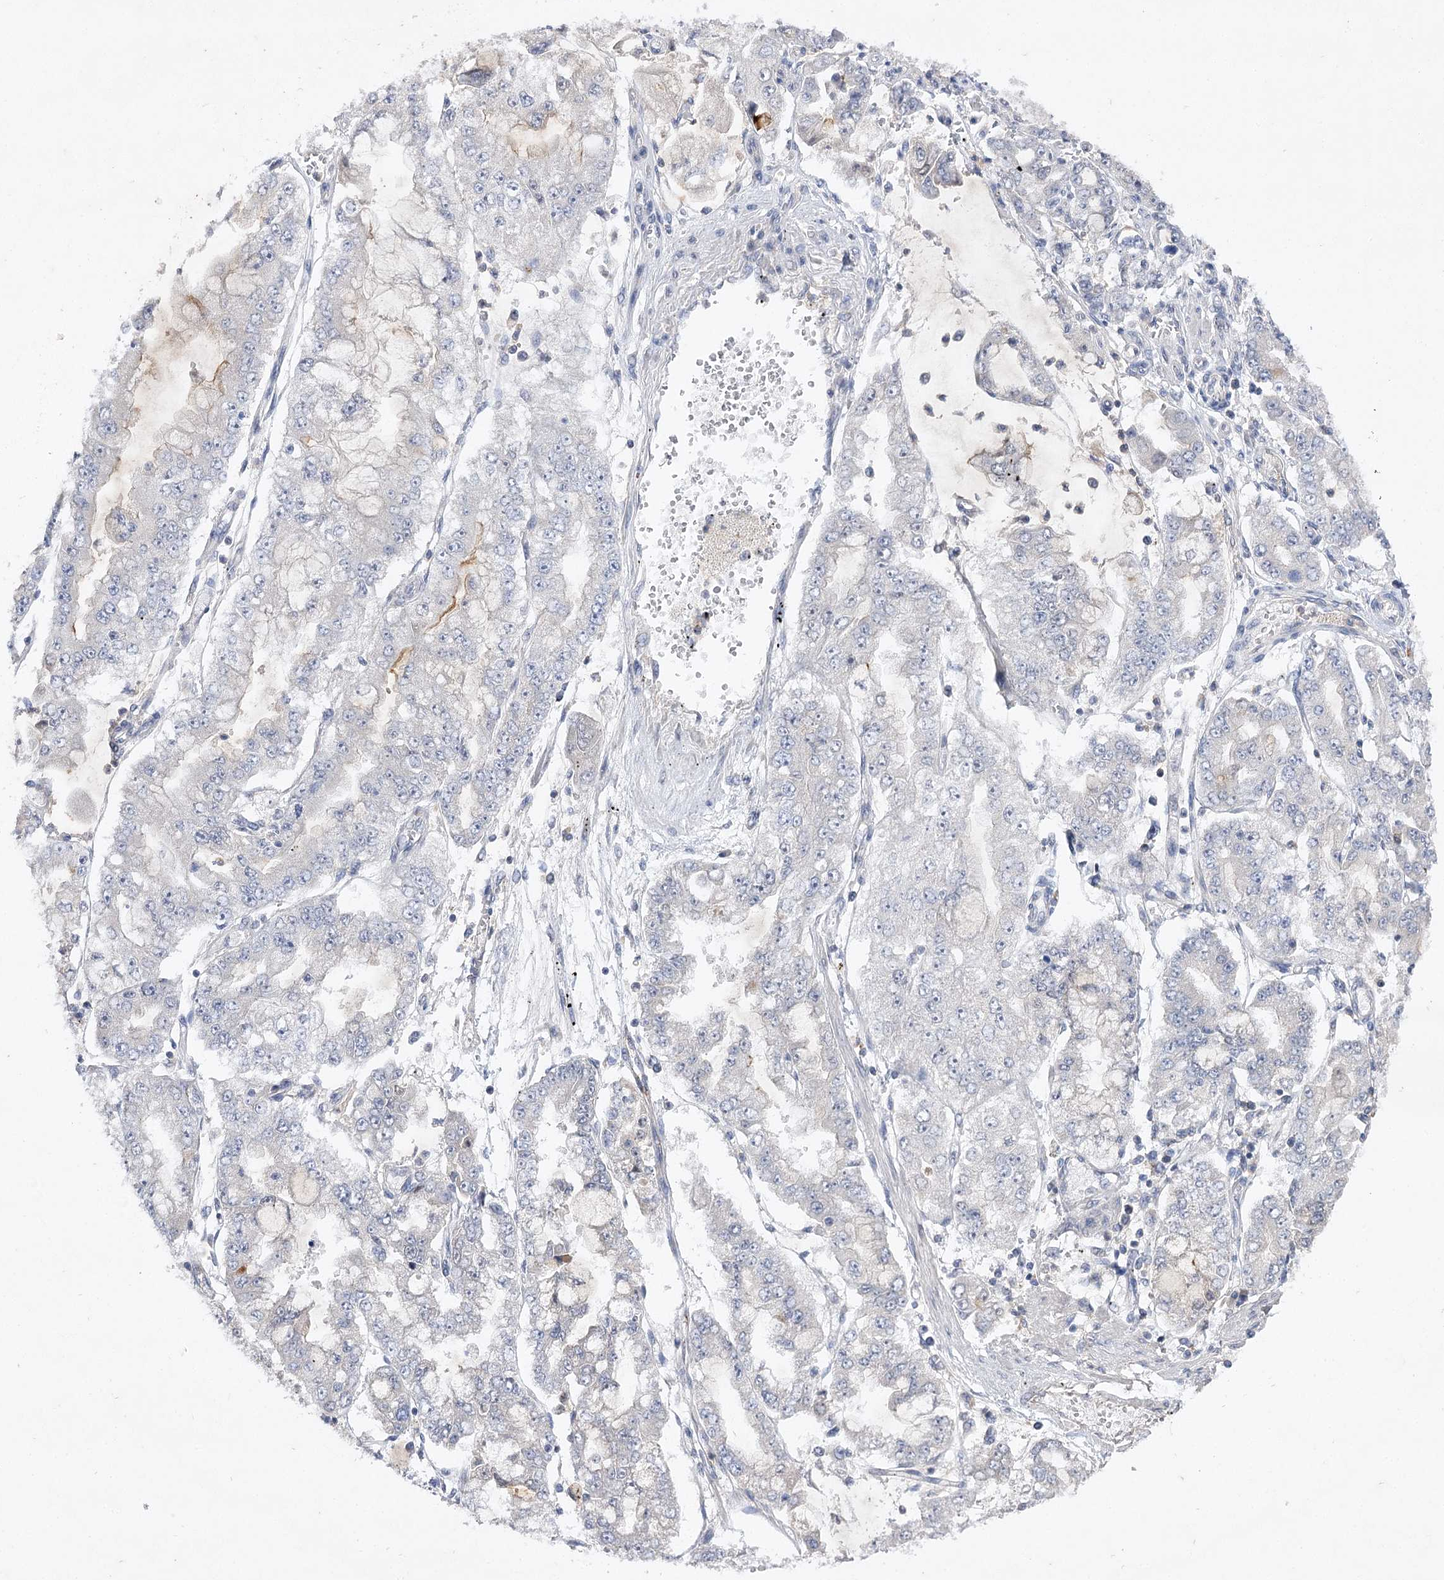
{"staining": {"intensity": "negative", "quantity": "none", "location": "none"}, "tissue": "stomach cancer", "cell_type": "Tumor cells", "image_type": "cancer", "snomed": [{"axis": "morphology", "description": "Adenocarcinoma, NOS"}, {"axis": "topography", "description": "Stomach"}], "caption": "Stomach adenocarcinoma was stained to show a protein in brown. There is no significant positivity in tumor cells.", "gene": "BCR", "patient": {"sex": "male", "age": 76}}